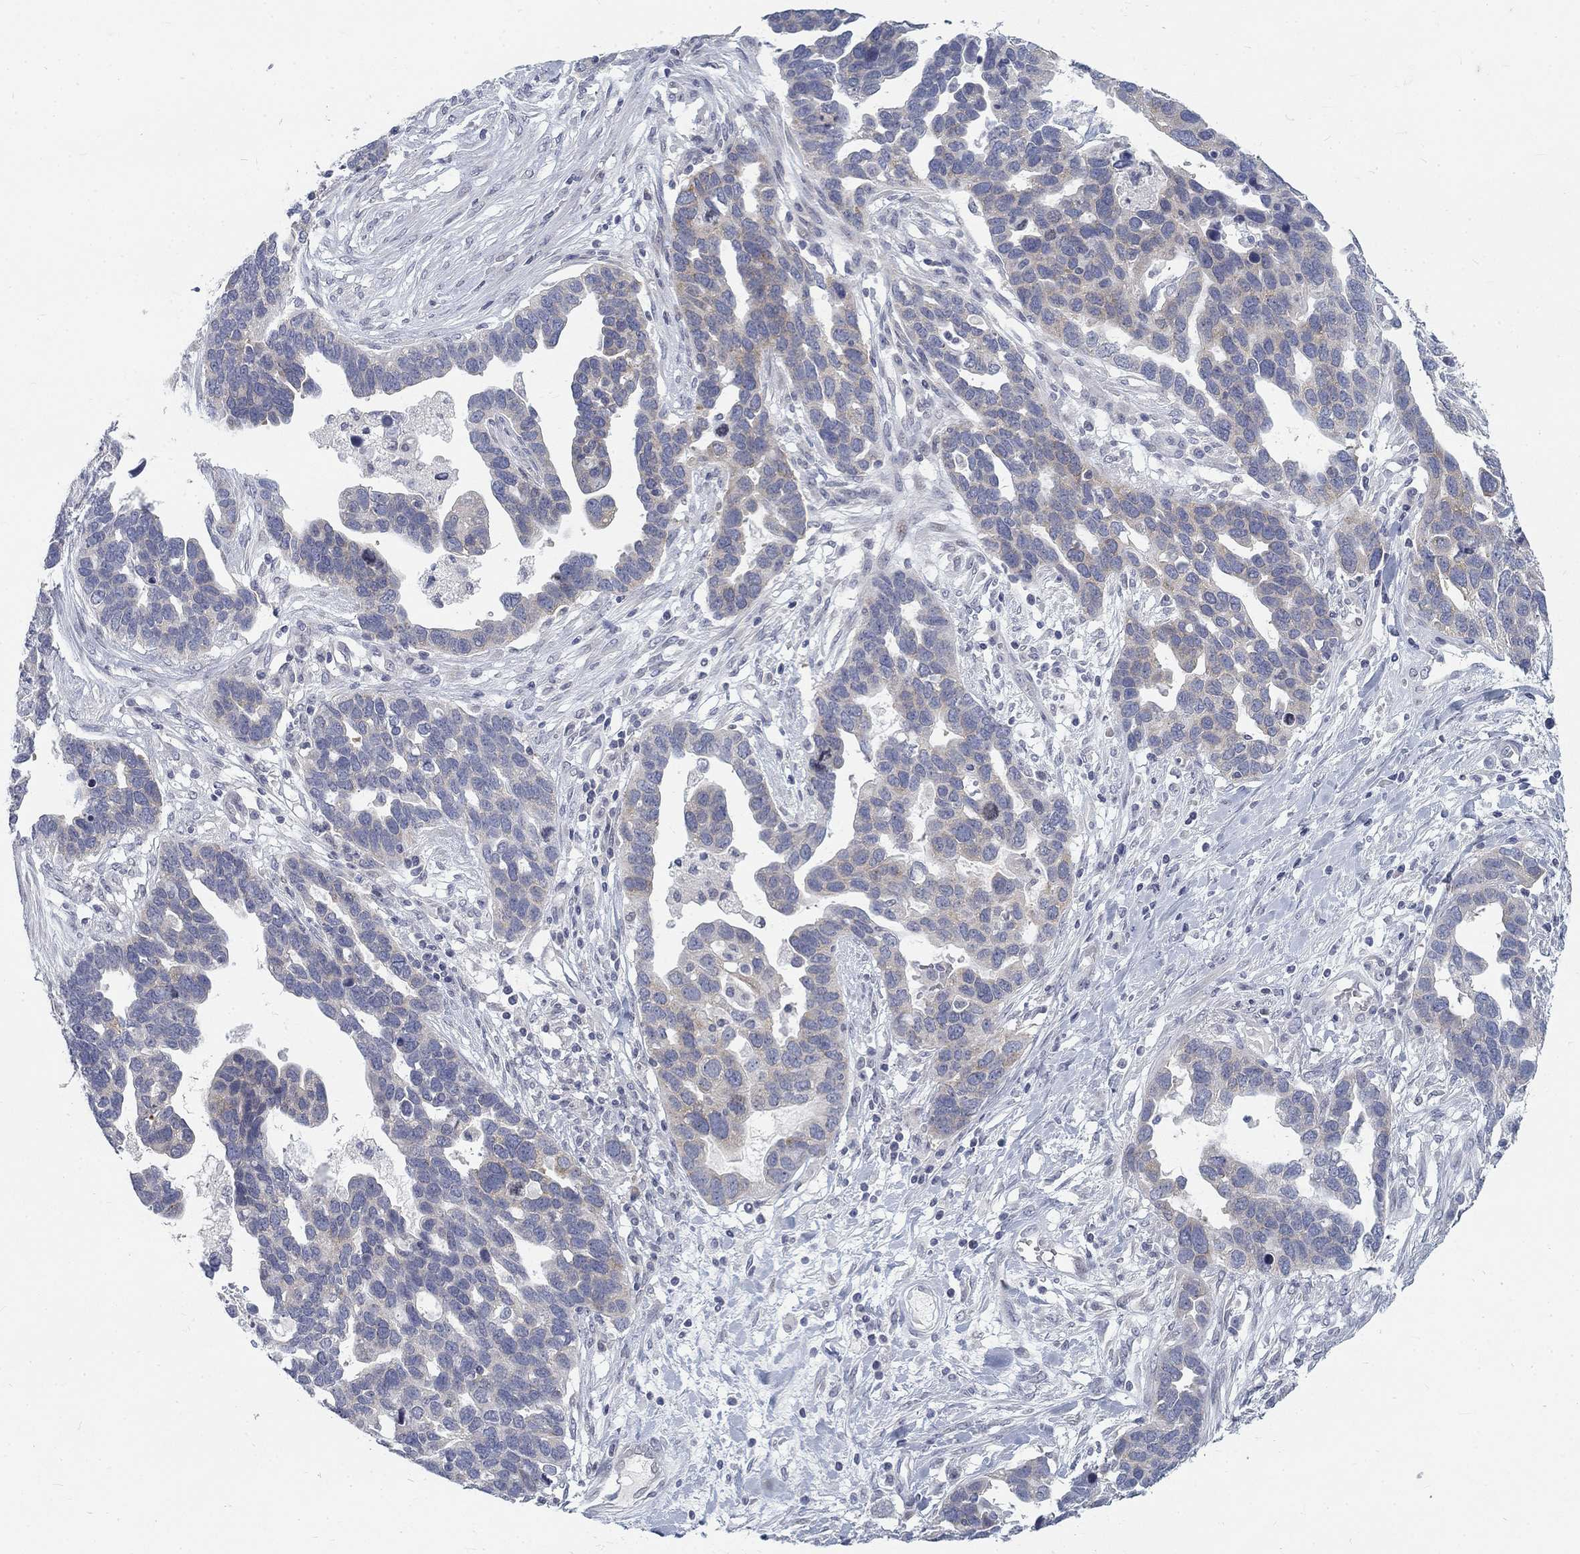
{"staining": {"intensity": "weak", "quantity": "<25%", "location": "cytoplasmic/membranous"}, "tissue": "ovarian cancer", "cell_type": "Tumor cells", "image_type": "cancer", "snomed": [{"axis": "morphology", "description": "Cystadenocarcinoma, serous, NOS"}, {"axis": "topography", "description": "Ovary"}], "caption": "Ovarian serous cystadenocarcinoma was stained to show a protein in brown. There is no significant staining in tumor cells.", "gene": "ATP1A3", "patient": {"sex": "female", "age": 54}}